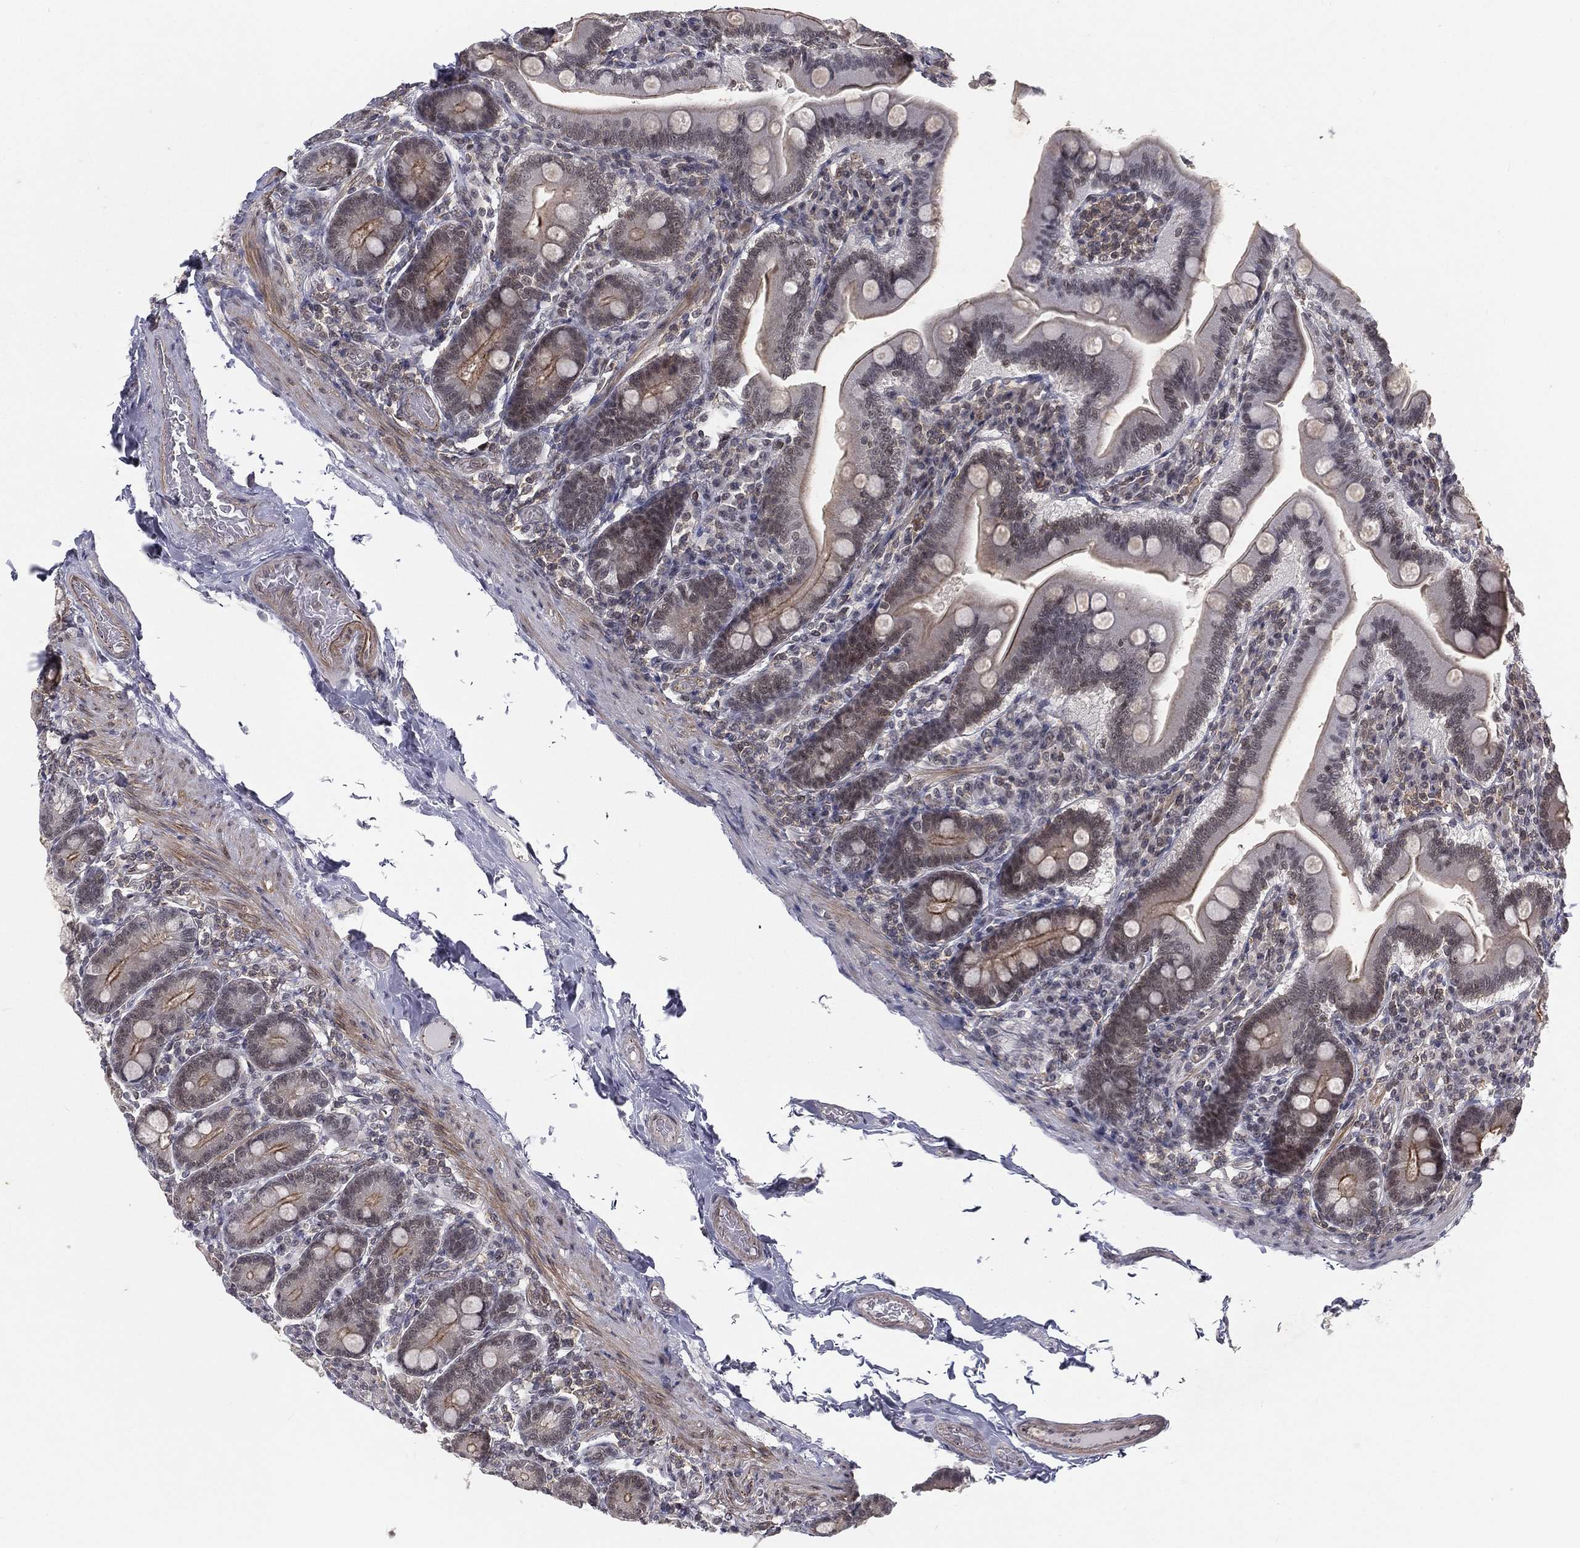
{"staining": {"intensity": "moderate", "quantity": "25%-75%", "location": "cytoplasmic/membranous"}, "tissue": "small intestine", "cell_type": "Glandular cells", "image_type": "normal", "snomed": [{"axis": "morphology", "description": "Normal tissue, NOS"}, {"axis": "topography", "description": "Small intestine"}], "caption": "Brown immunohistochemical staining in unremarkable small intestine displays moderate cytoplasmic/membranous expression in approximately 25%-75% of glandular cells. Using DAB (3,3'-diaminobenzidine) (brown) and hematoxylin (blue) stains, captured at high magnification using brightfield microscopy.", "gene": "MORC2", "patient": {"sex": "male", "age": 66}}